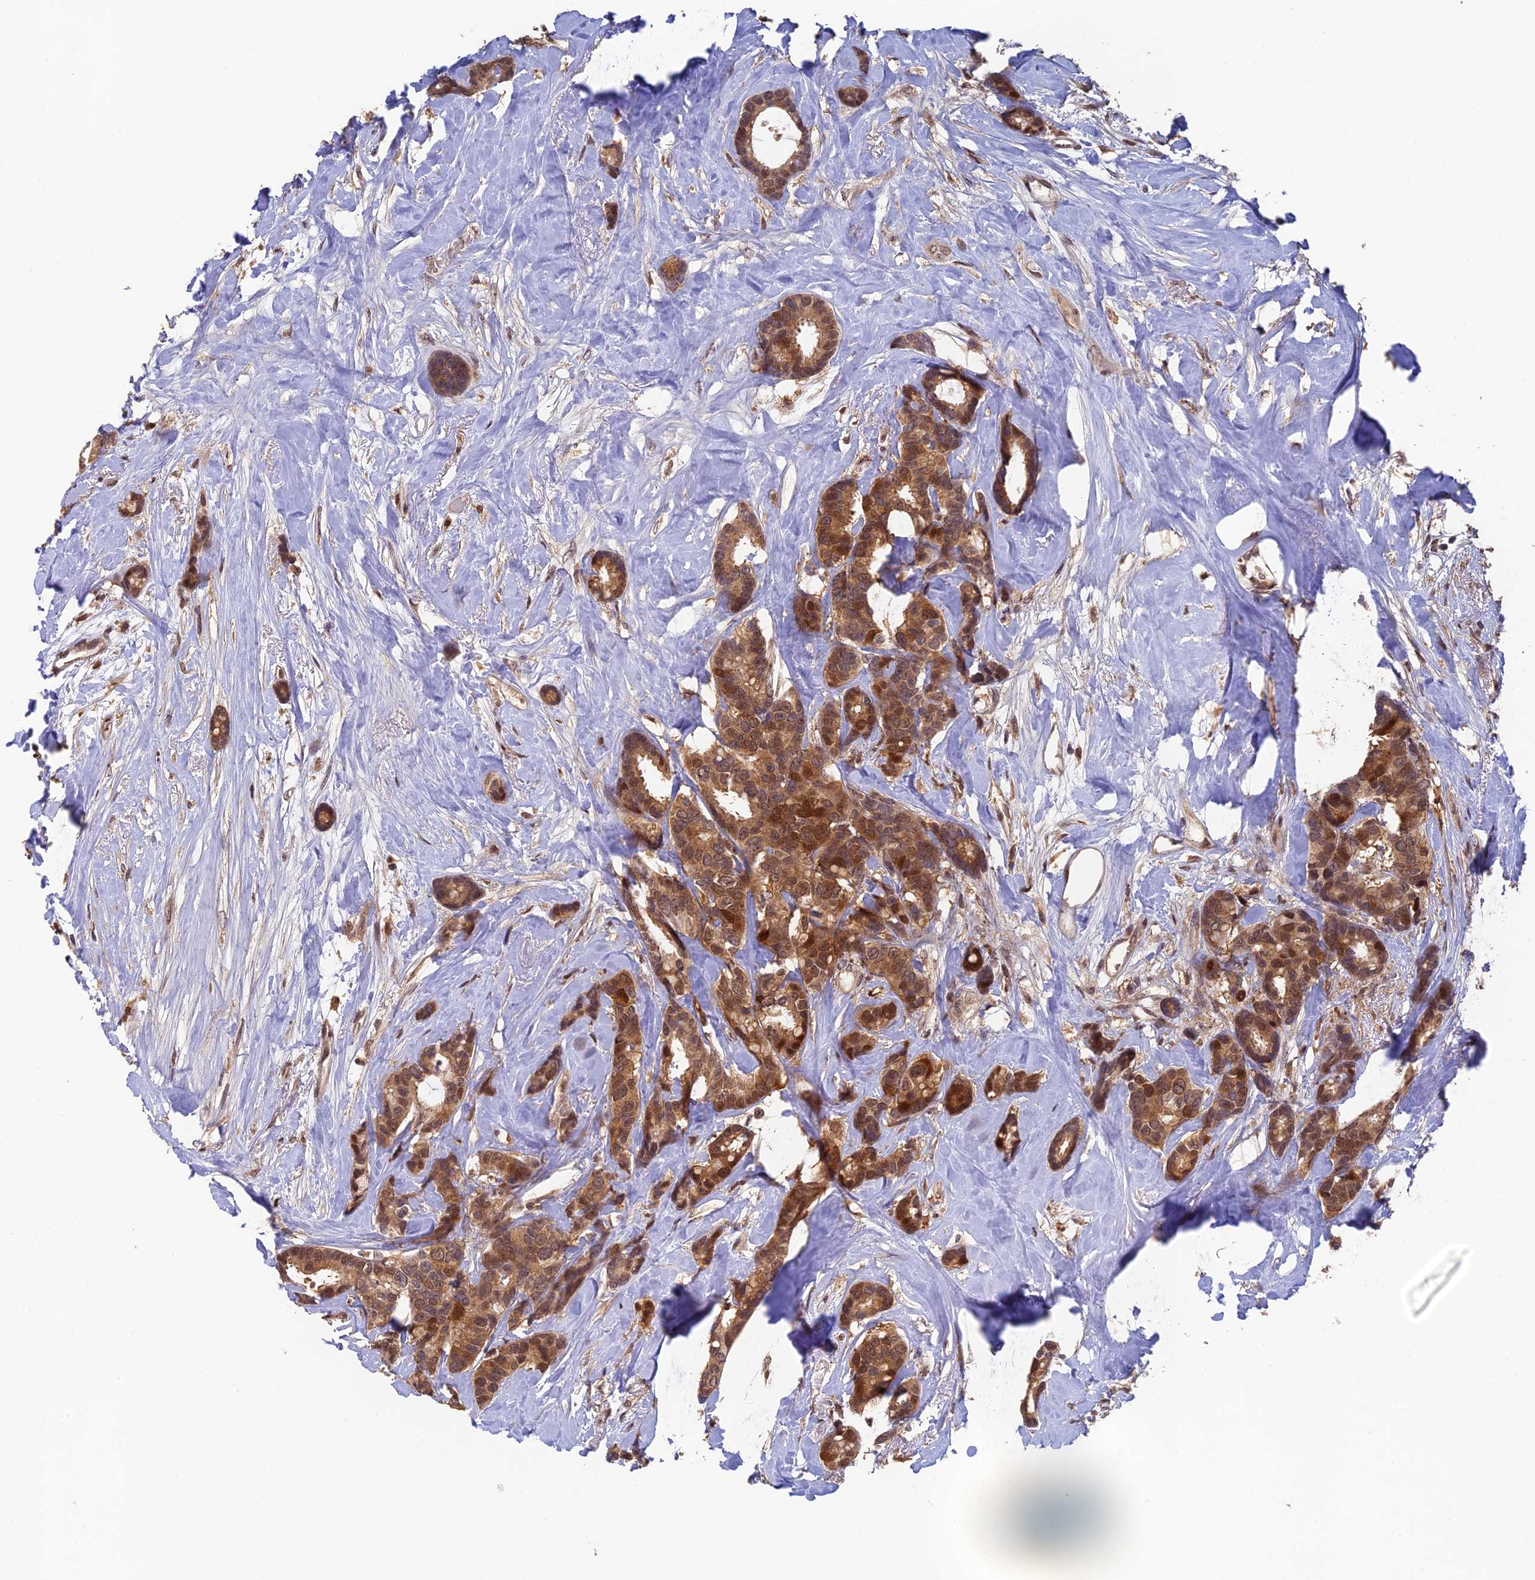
{"staining": {"intensity": "moderate", "quantity": ">75%", "location": "cytoplasmic/membranous,nuclear"}, "tissue": "breast cancer", "cell_type": "Tumor cells", "image_type": "cancer", "snomed": [{"axis": "morphology", "description": "Duct carcinoma"}, {"axis": "topography", "description": "Breast"}], "caption": "Breast infiltrating ductal carcinoma tissue exhibits moderate cytoplasmic/membranous and nuclear expression in about >75% of tumor cells, visualized by immunohistochemistry.", "gene": "OSBPL1A", "patient": {"sex": "female", "age": 87}}